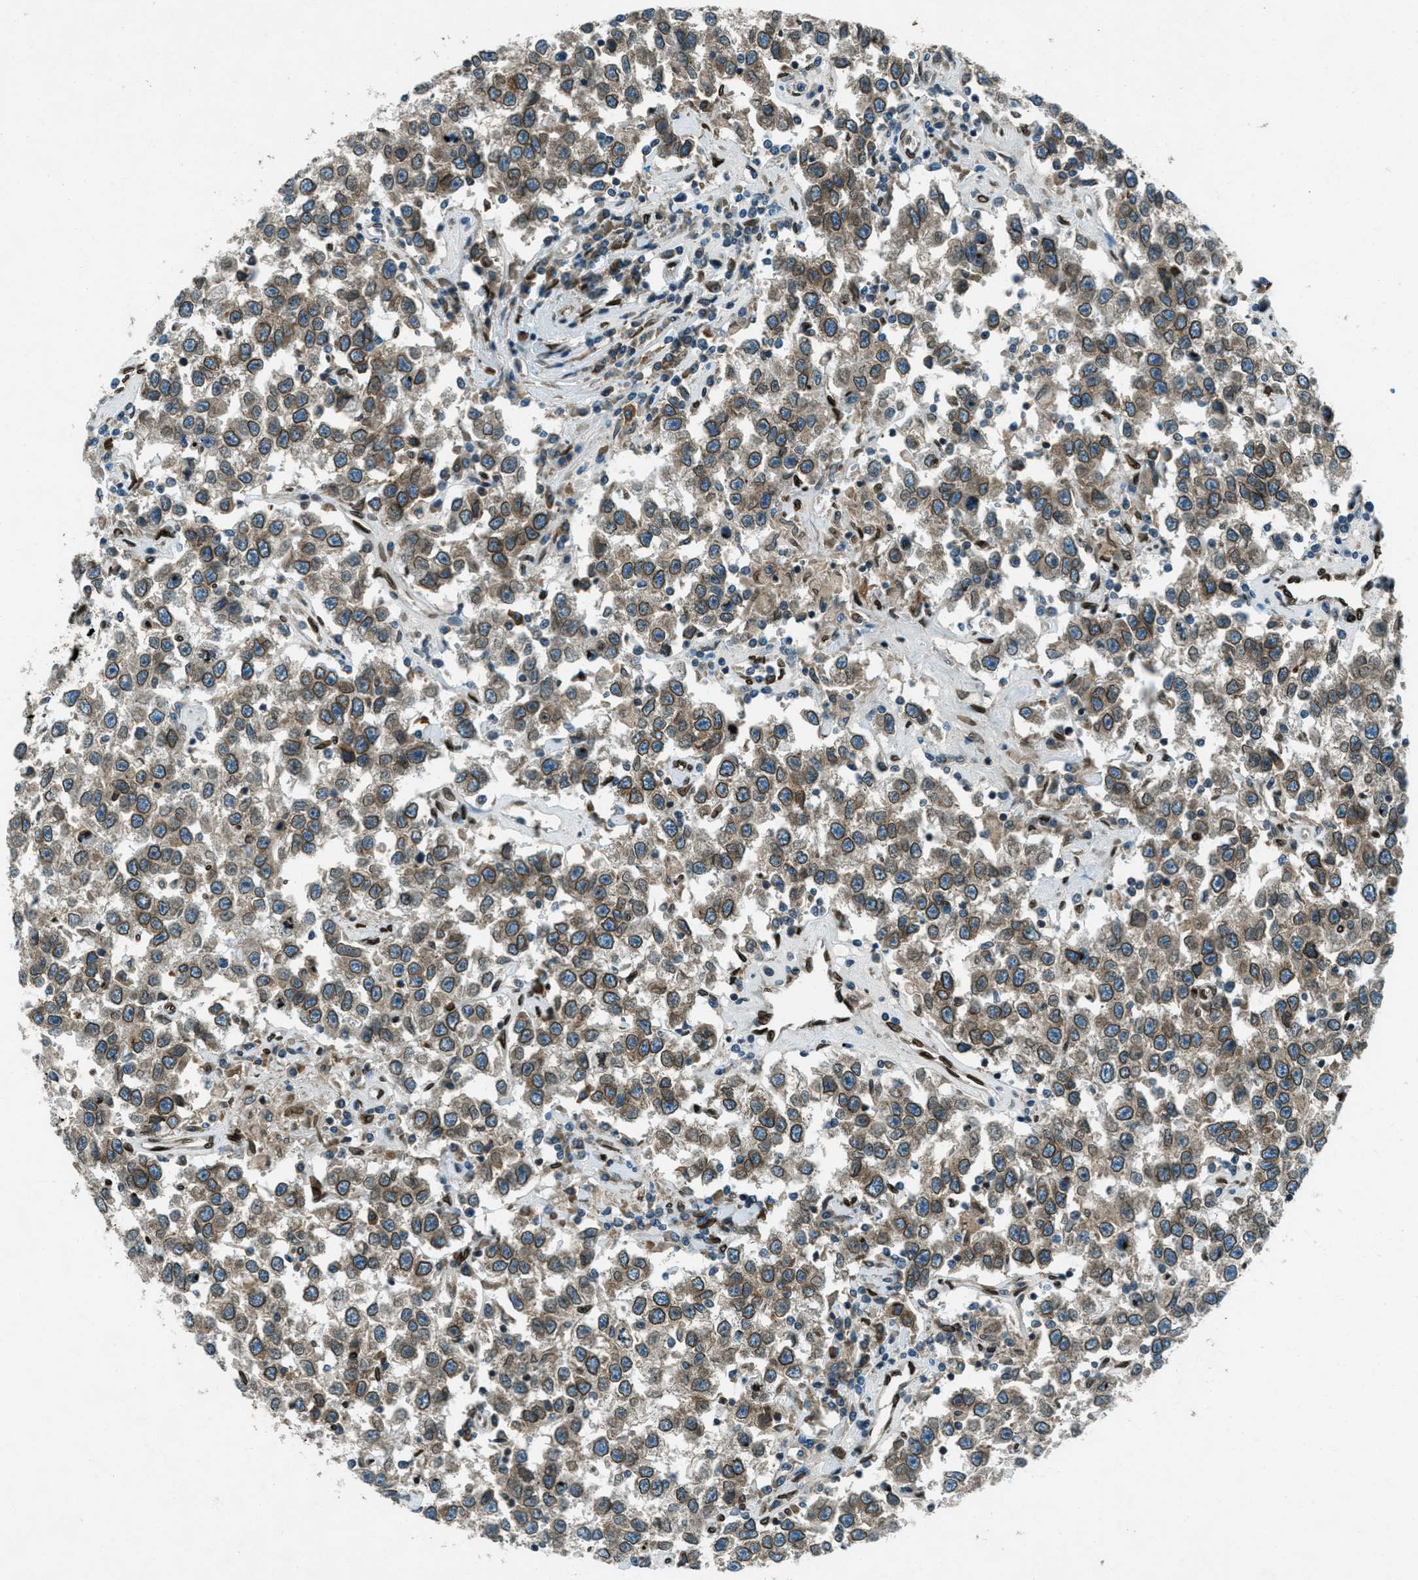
{"staining": {"intensity": "moderate", "quantity": ">75%", "location": "cytoplasmic/membranous,nuclear"}, "tissue": "testis cancer", "cell_type": "Tumor cells", "image_type": "cancer", "snomed": [{"axis": "morphology", "description": "Seminoma, NOS"}, {"axis": "topography", "description": "Testis"}], "caption": "High-power microscopy captured an IHC image of testis cancer (seminoma), revealing moderate cytoplasmic/membranous and nuclear staining in about >75% of tumor cells.", "gene": "LEMD2", "patient": {"sex": "male", "age": 41}}